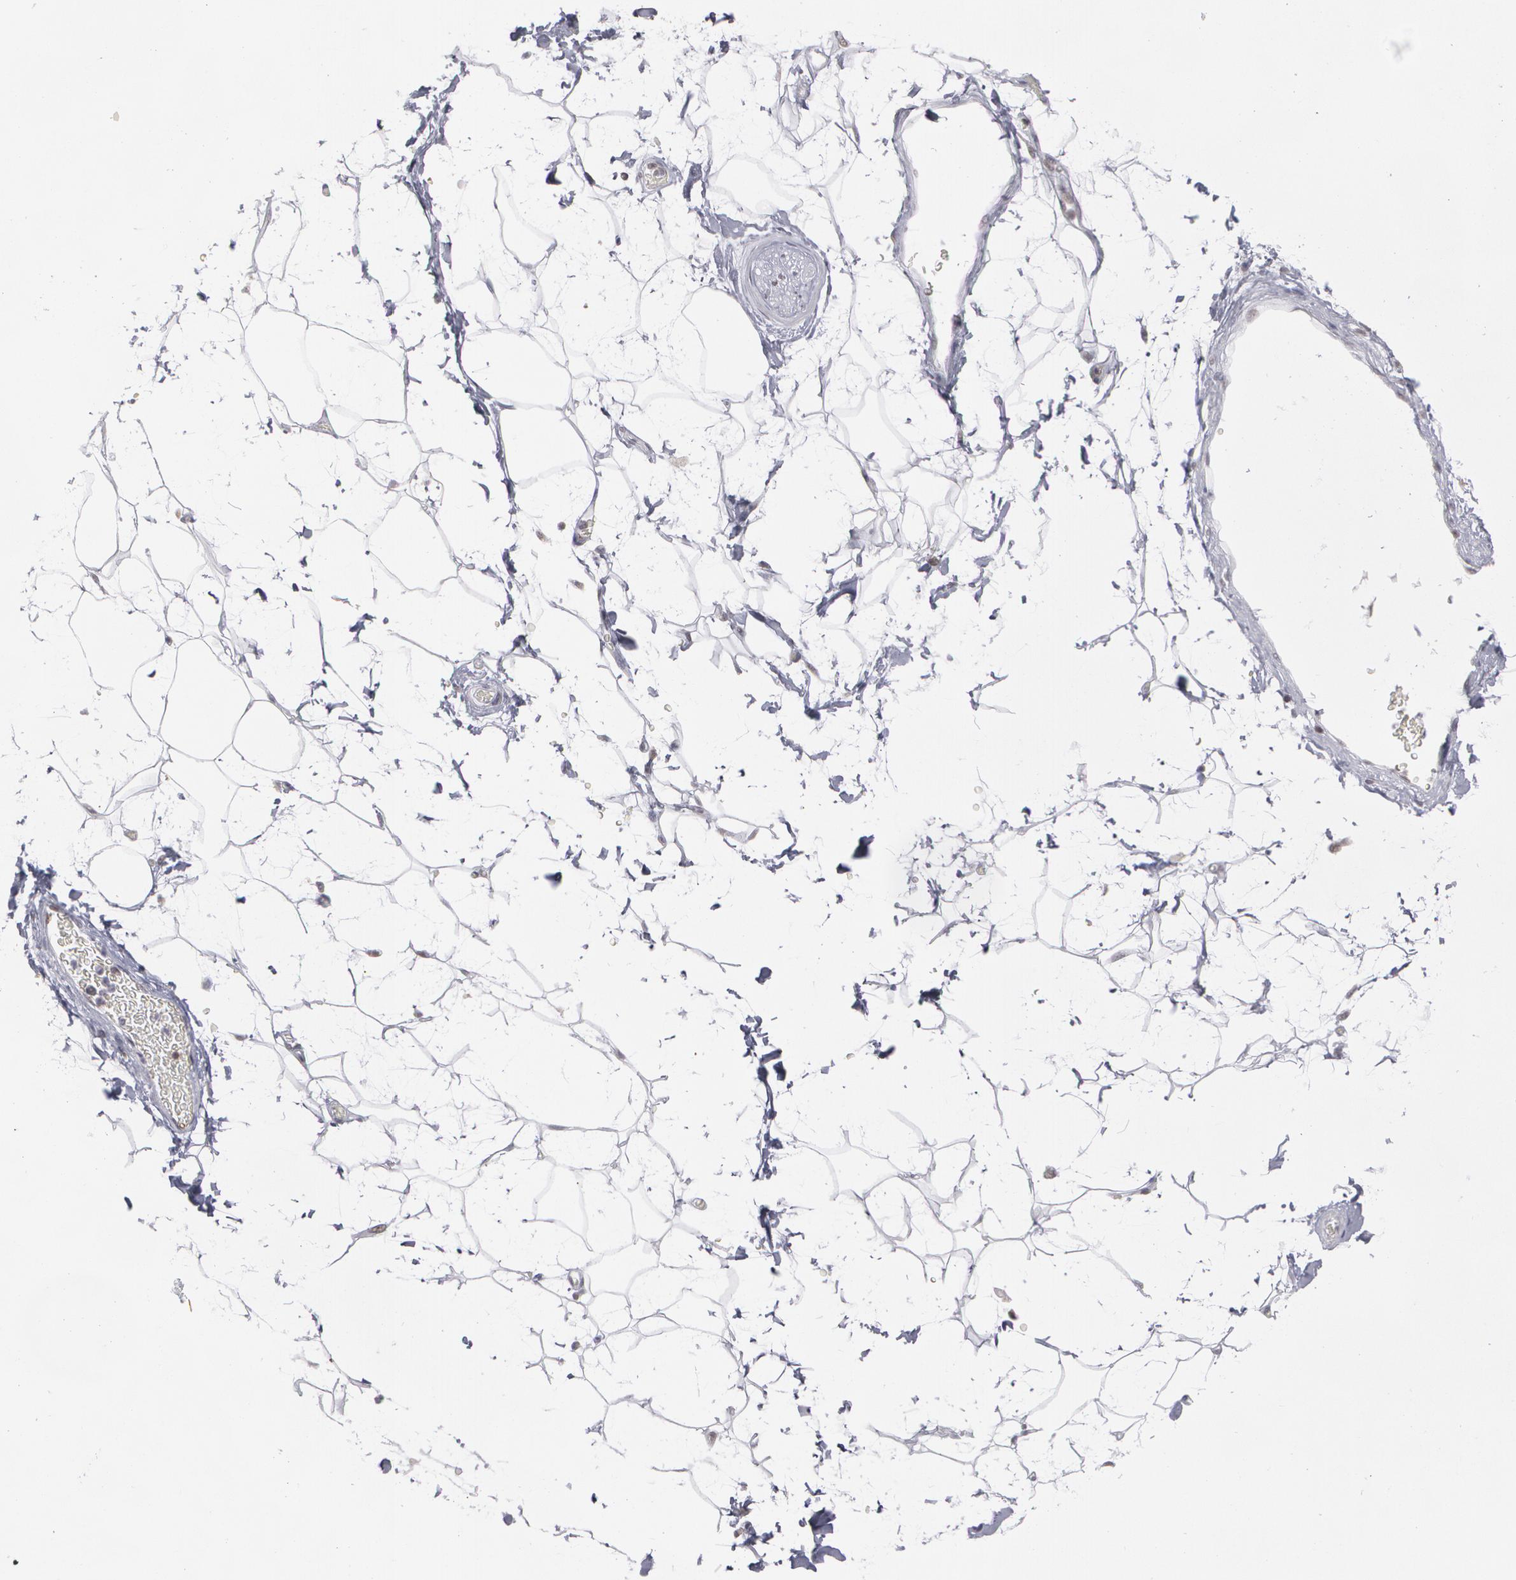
{"staining": {"intensity": "weak", "quantity": "25%-75%", "location": "cytoplasmic/membranous"}, "tissue": "adipose tissue", "cell_type": "Adipocytes", "image_type": "normal", "snomed": [{"axis": "morphology", "description": "Normal tissue, NOS"}, {"axis": "topography", "description": "Soft tissue"}], "caption": "A brown stain labels weak cytoplasmic/membranous positivity of a protein in adipocytes of unremarkable adipose tissue. (Stains: DAB in brown, nuclei in blue, Microscopy: brightfield microscopy at high magnification).", "gene": "MCL1", "patient": {"sex": "male", "age": 72}}